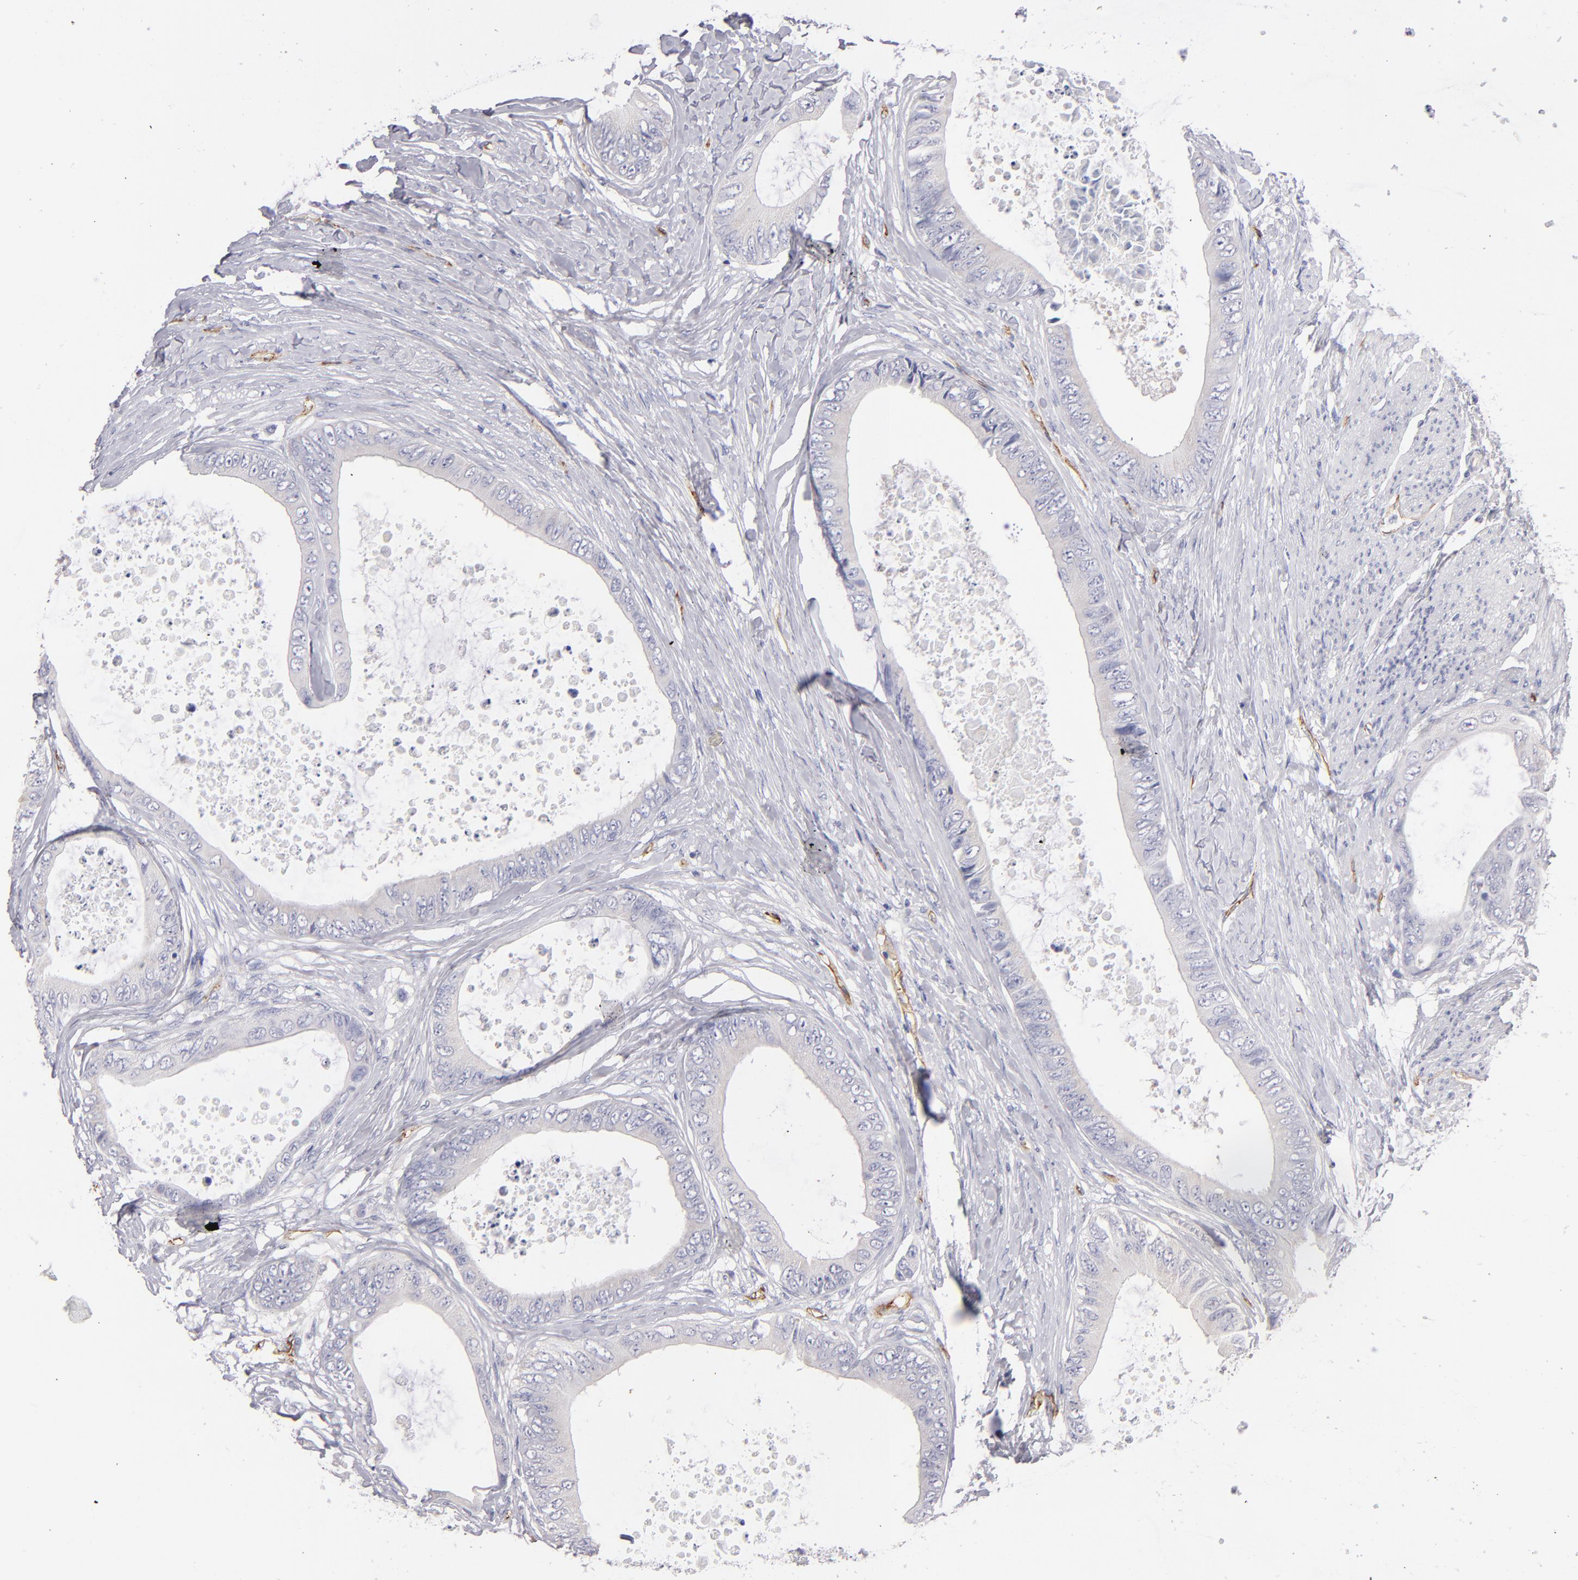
{"staining": {"intensity": "negative", "quantity": "none", "location": "none"}, "tissue": "colorectal cancer", "cell_type": "Tumor cells", "image_type": "cancer", "snomed": [{"axis": "morphology", "description": "Normal tissue, NOS"}, {"axis": "morphology", "description": "Adenocarcinoma, NOS"}, {"axis": "topography", "description": "Rectum"}, {"axis": "topography", "description": "Peripheral nerve tissue"}], "caption": "A histopathology image of human colorectal cancer is negative for staining in tumor cells.", "gene": "PLVAP", "patient": {"sex": "female", "age": 77}}